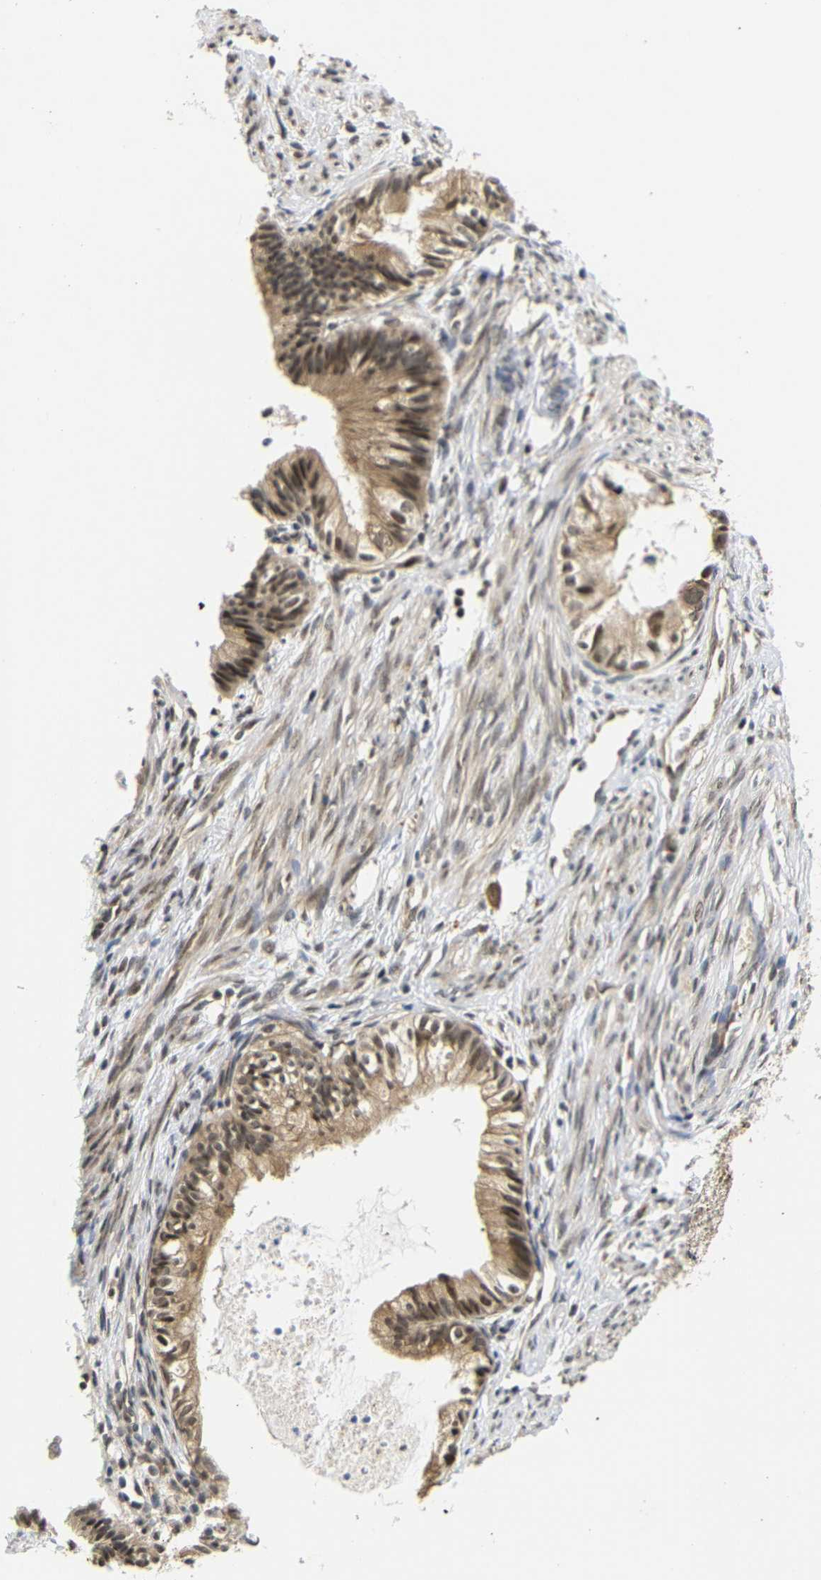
{"staining": {"intensity": "moderate", "quantity": ">75%", "location": "cytoplasmic/membranous,nuclear"}, "tissue": "cervical cancer", "cell_type": "Tumor cells", "image_type": "cancer", "snomed": [{"axis": "morphology", "description": "Normal tissue, NOS"}, {"axis": "morphology", "description": "Adenocarcinoma, NOS"}, {"axis": "topography", "description": "Cervix"}, {"axis": "topography", "description": "Endometrium"}], "caption": "Moderate cytoplasmic/membranous and nuclear staining for a protein is appreciated in approximately >75% of tumor cells of cervical adenocarcinoma using immunohistochemistry.", "gene": "GJA5", "patient": {"sex": "female", "age": 86}}